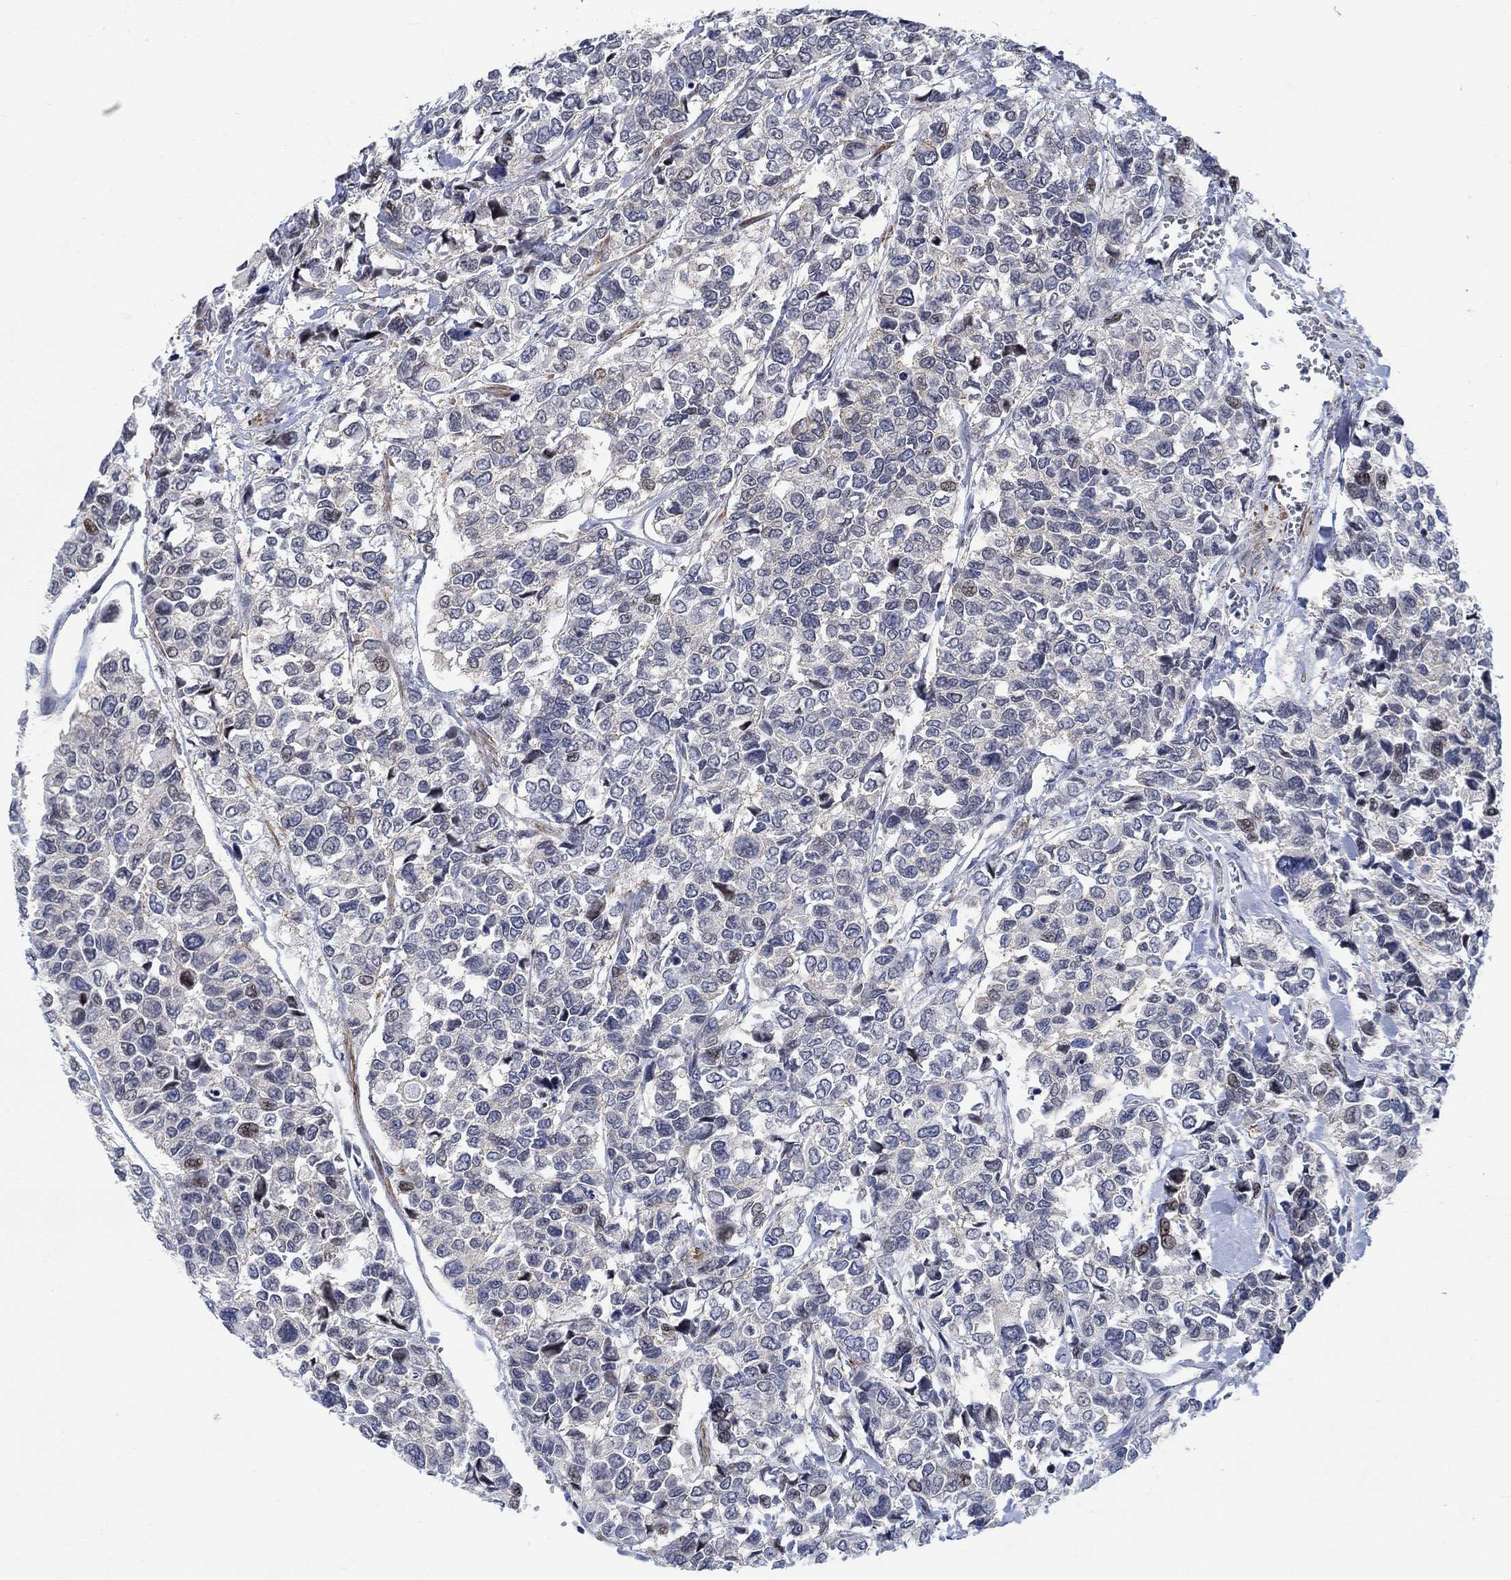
{"staining": {"intensity": "weak", "quantity": "<25%", "location": "nuclear"}, "tissue": "urothelial cancer", "cell_type": "Tumor cells", "image_type": "cancer", "snomed": [{"axis": "morphology", "description": "Urothelial carcinoma, High grade"}, {"axis": "topography", "description": "Urinary bladder"}], "caption": "There is no significant positivity in tumor cells of urothelial carcinoma (high-grade).", "gene": "KCNH8", "patient": {"sex": "male", "age": 77}}